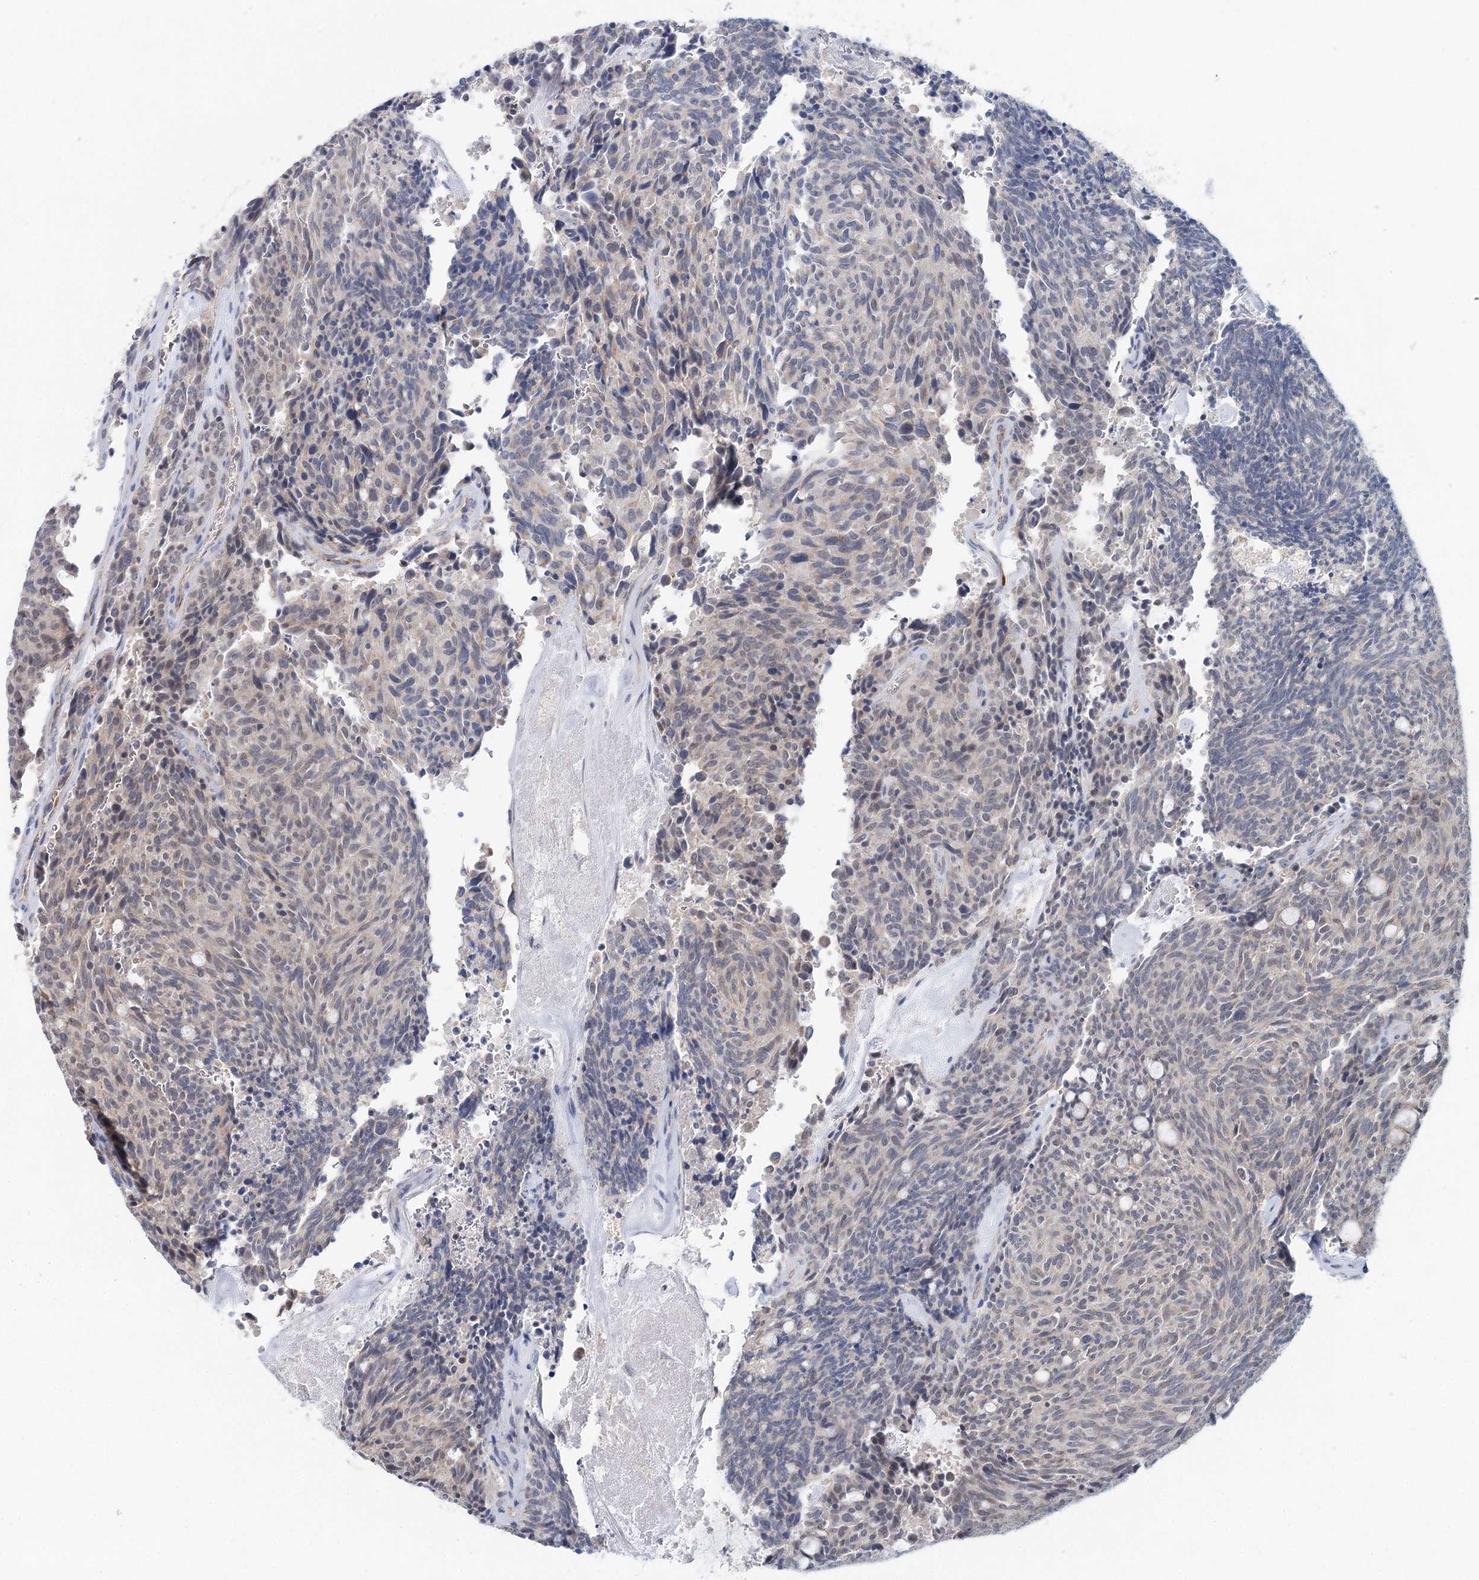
{"staining": {"intensity": "negative", "quantity": "none", "location": "none"}, "tissue": "carcinoid", "cell_type": "Tumor cells", "image_type": "cancer", "snomed": [{"axis": "morphology", "description": "Carcinoid, malignant, NOS"}, {"axis": "topography", "description": "Pancreas"}], "caption": "Human malignant carcinoid stained for a protein using immunohistochemistry demonstrates no staining in tumor cells.", "gene": "BLTP1", "patient": {"sex": "female", "age": 54}}